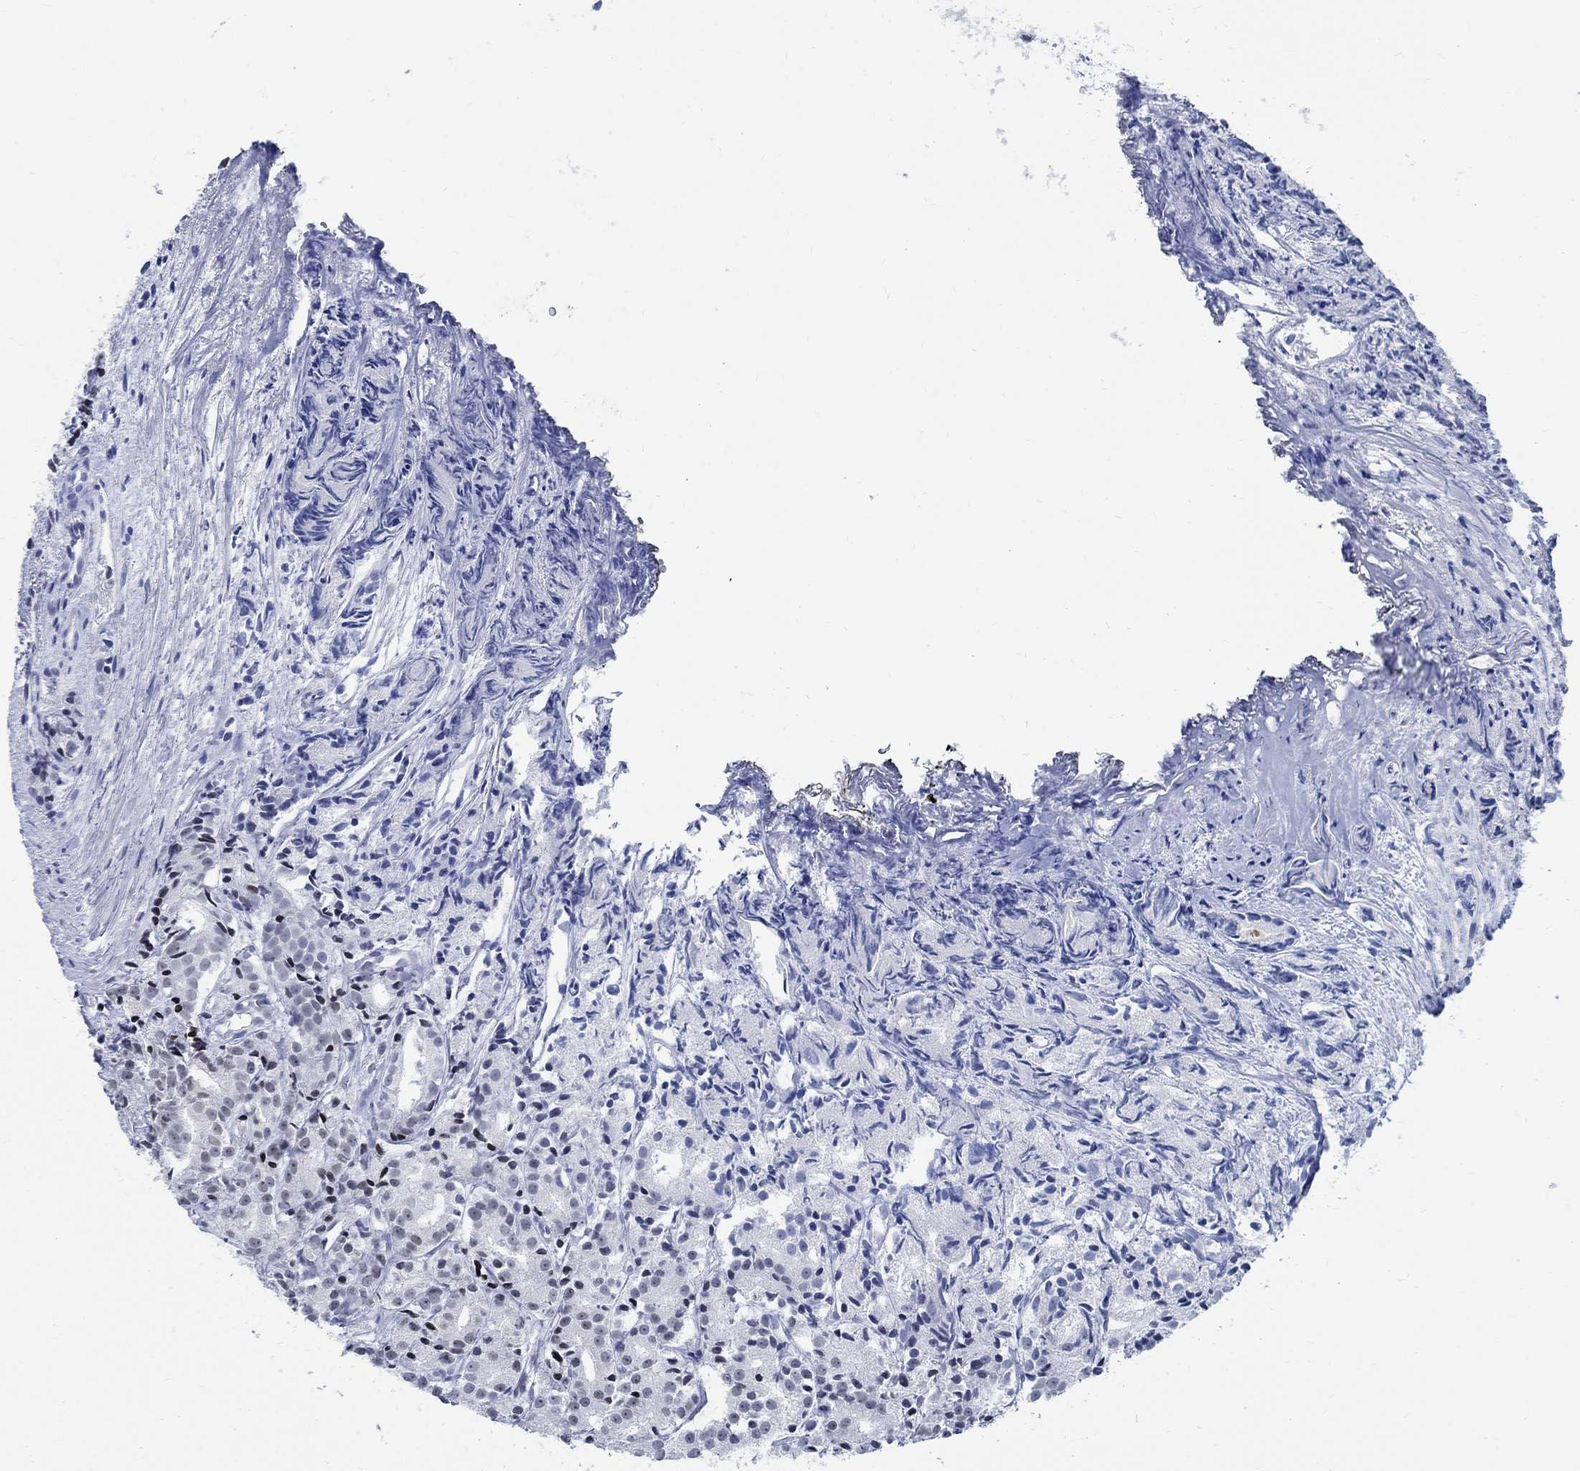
{"staining": {"intensity": "weak", "quantity": "<25%", "location": "nuclear"}, "tissue": "prostate cancer", "cell_type": "Tumor cells", "image_type": "cancer", "snomed": [{"axis": "morphology", "description": "Adenocarcinoma, Medium grade"}, {"axis": "topography", "description": "Prostate"}], "caption": "Human prostate medium-grade adenocarcinoma stained for a protein using immunohistochemistry reveals no expression in tumor cells.", "gene": "DLK1", "patient": {"sex": "male", "age": 74}}